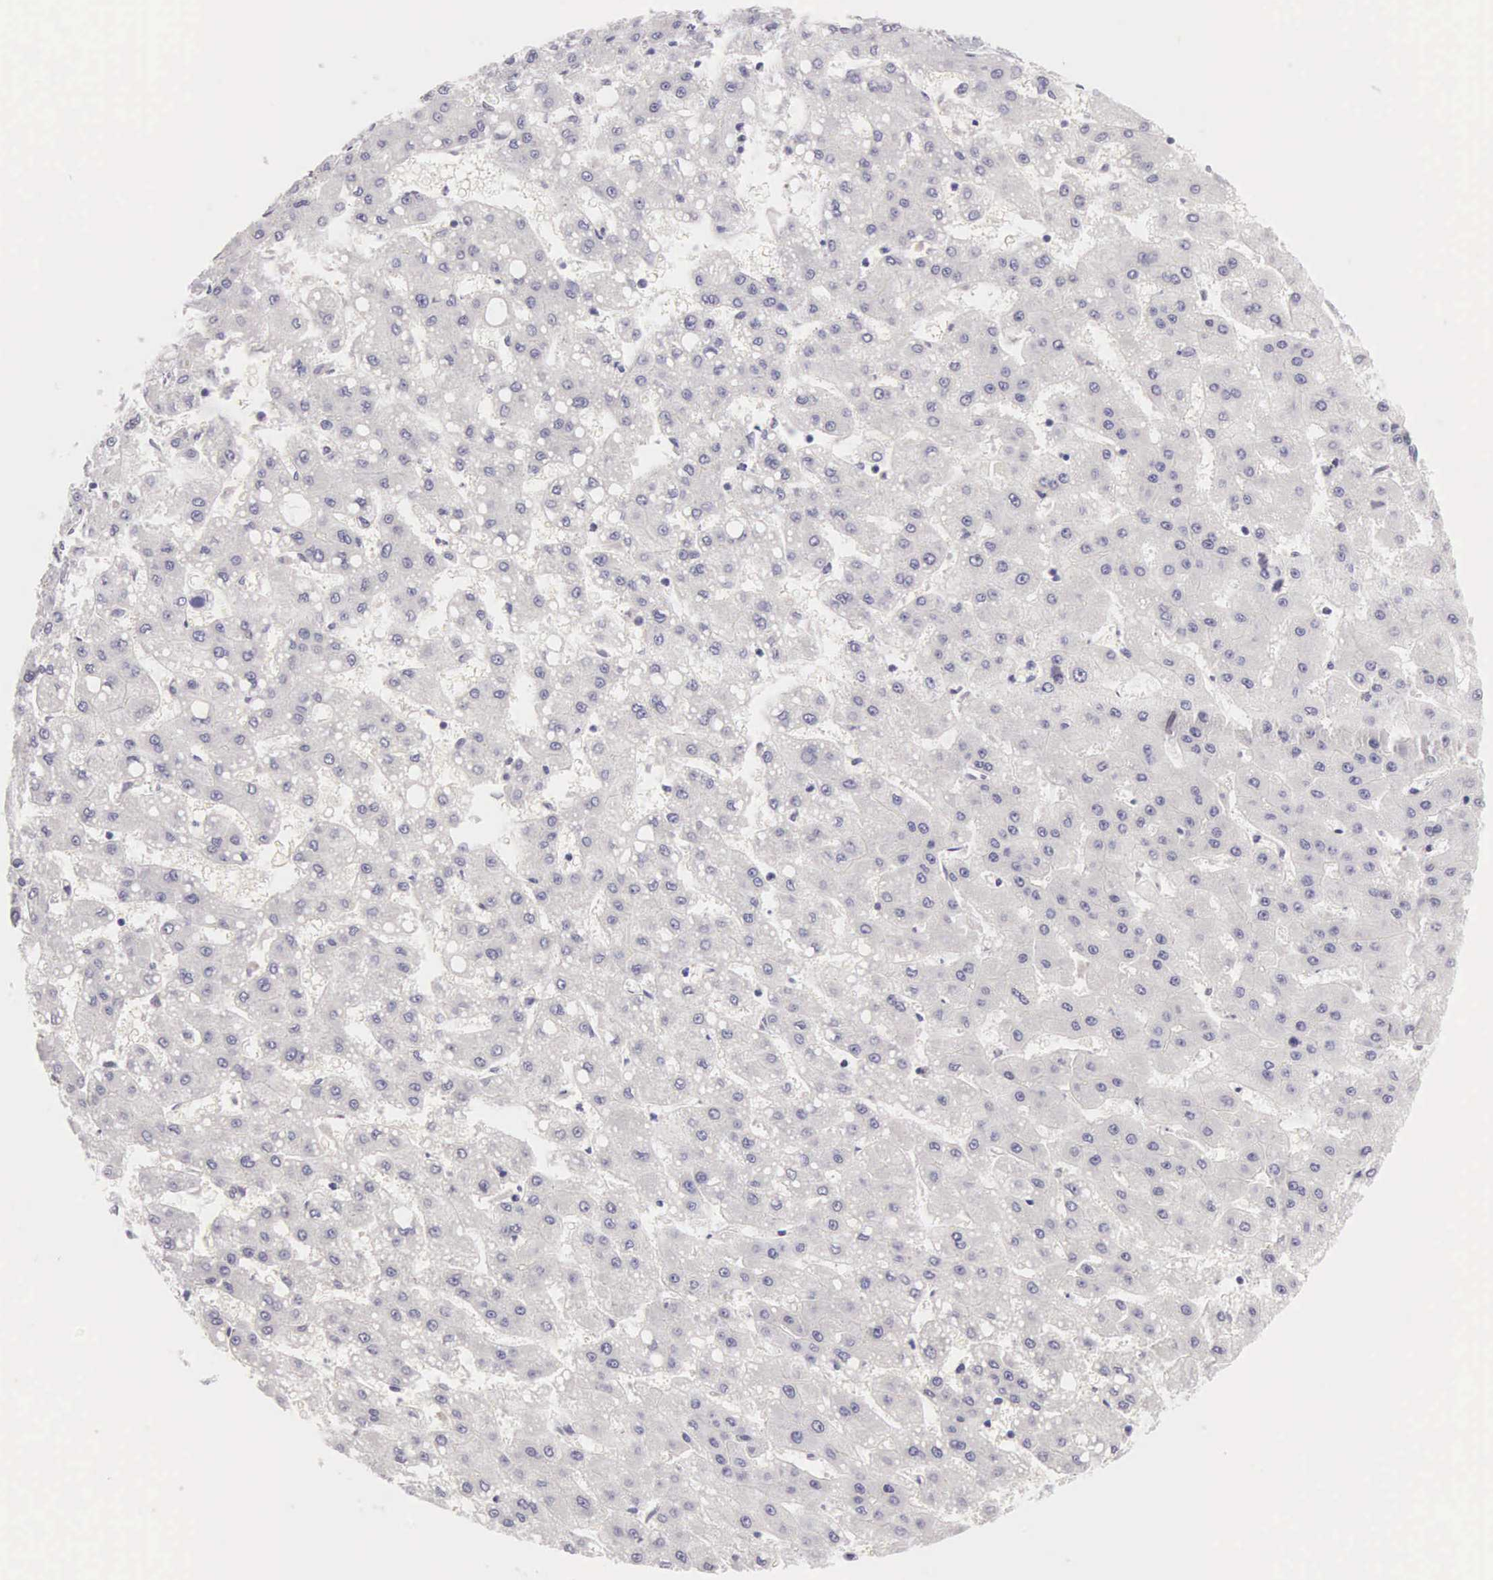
{"staining": {"intensity": "negative", "quantity": "none", "location": "none"}, "tissue": "liver cancer", "cell_type": "Tumor cells", "image_type": "cancer", "snomed": [{"axis": "morphology", "description": "Carcinoma, Hepatocellular, NOS"}, {"axis": "topography", "description": "Liver"}], "caption": "An image of human liver cancer (hepatocellular carcinoma) is negative for staining in tumor cells.", "gene": "OSBPL3", "patient": {"sex": "female", "age": 52}}